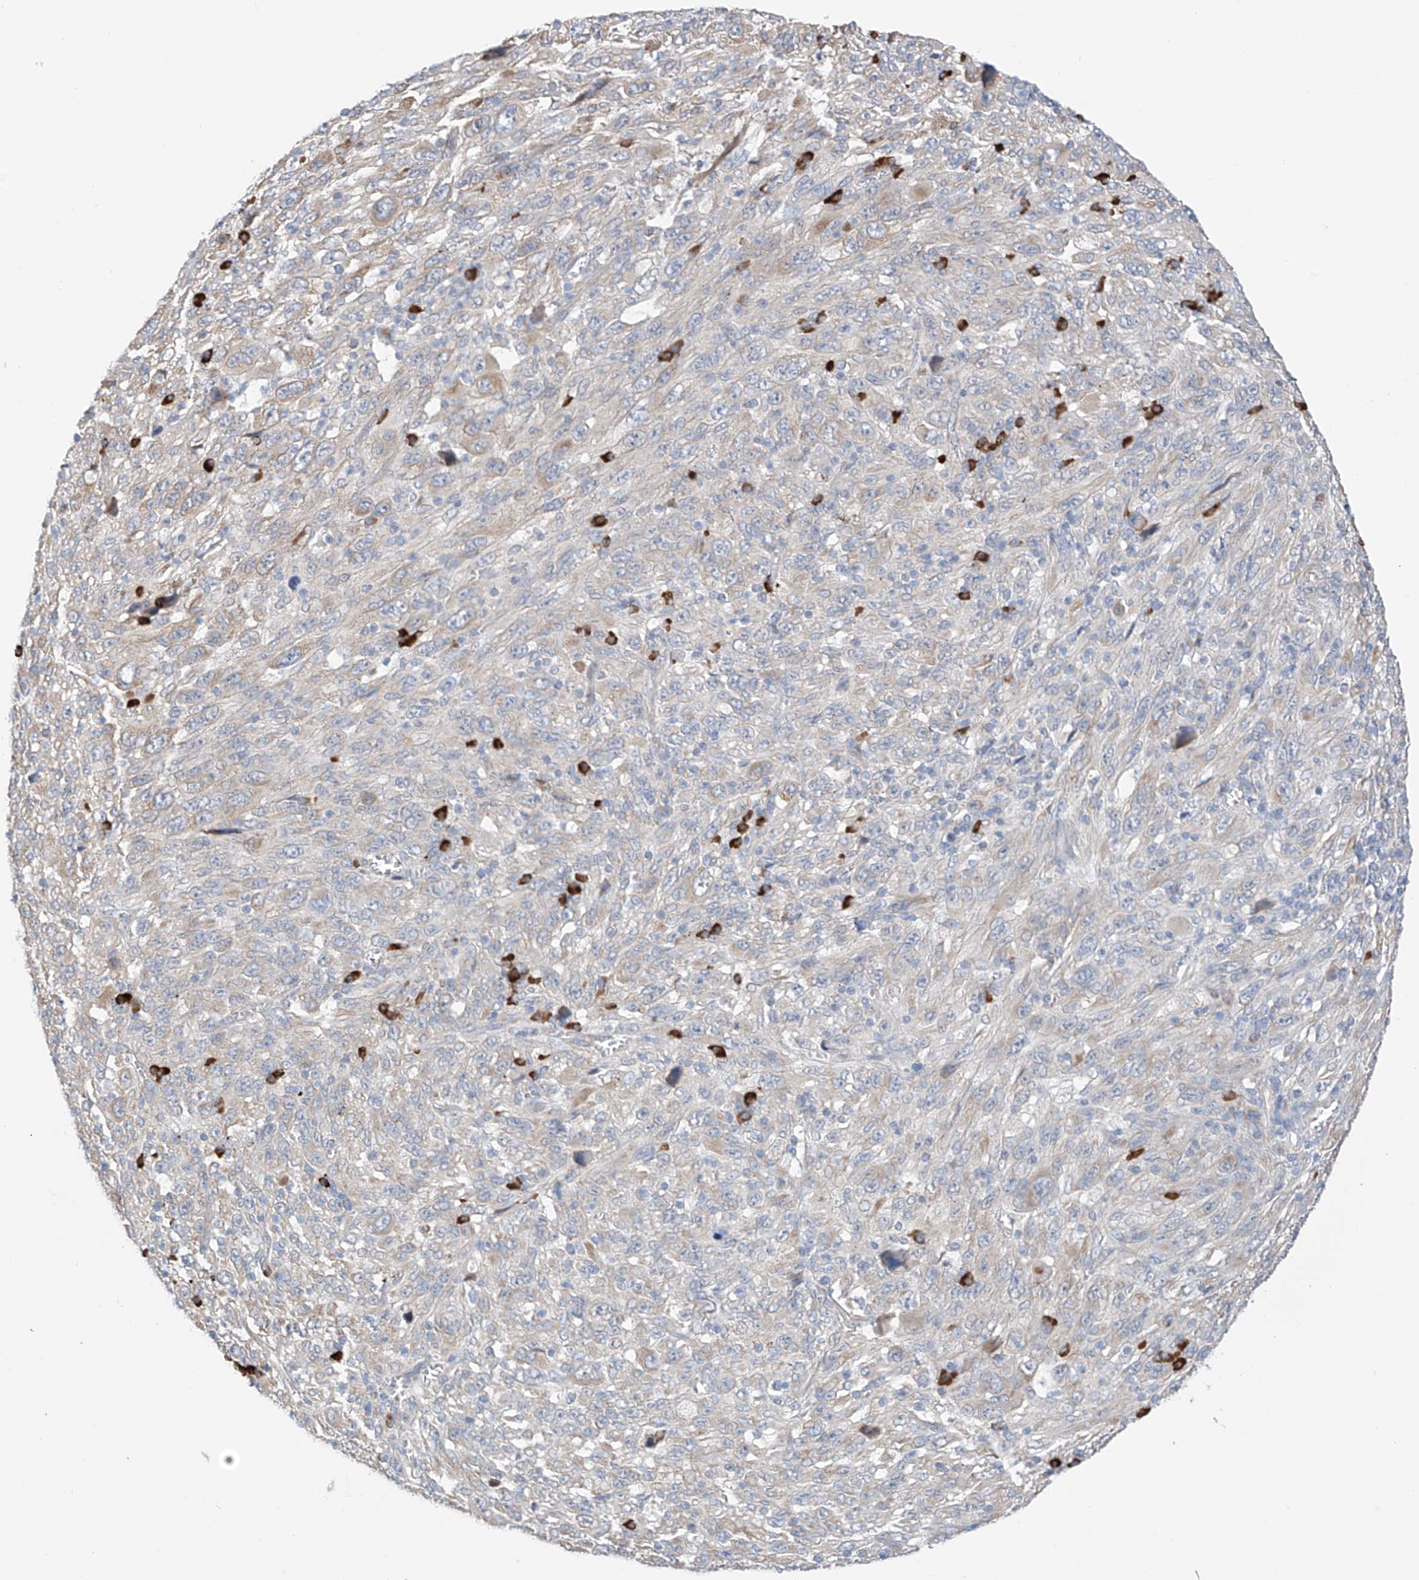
{"staining": {"intensity": "weak", "quantity": "<25%", "location": "cytoplasmic/membranous"}, "tissue": "melanoma", "cell_type": "Tumor cells", "image_type": "cancer", "snomed": [{"axis": "morphology", "description": "Malignant melanoma, Metastatic site"}, {"axis": "topography", "description": "Skin"}], "caption": "Immunohistochemical staining of human melanoma exhibits no significant expression in tumor cells.", "gene": "REC8", "patient": {"sex": "female", "age": 56}}